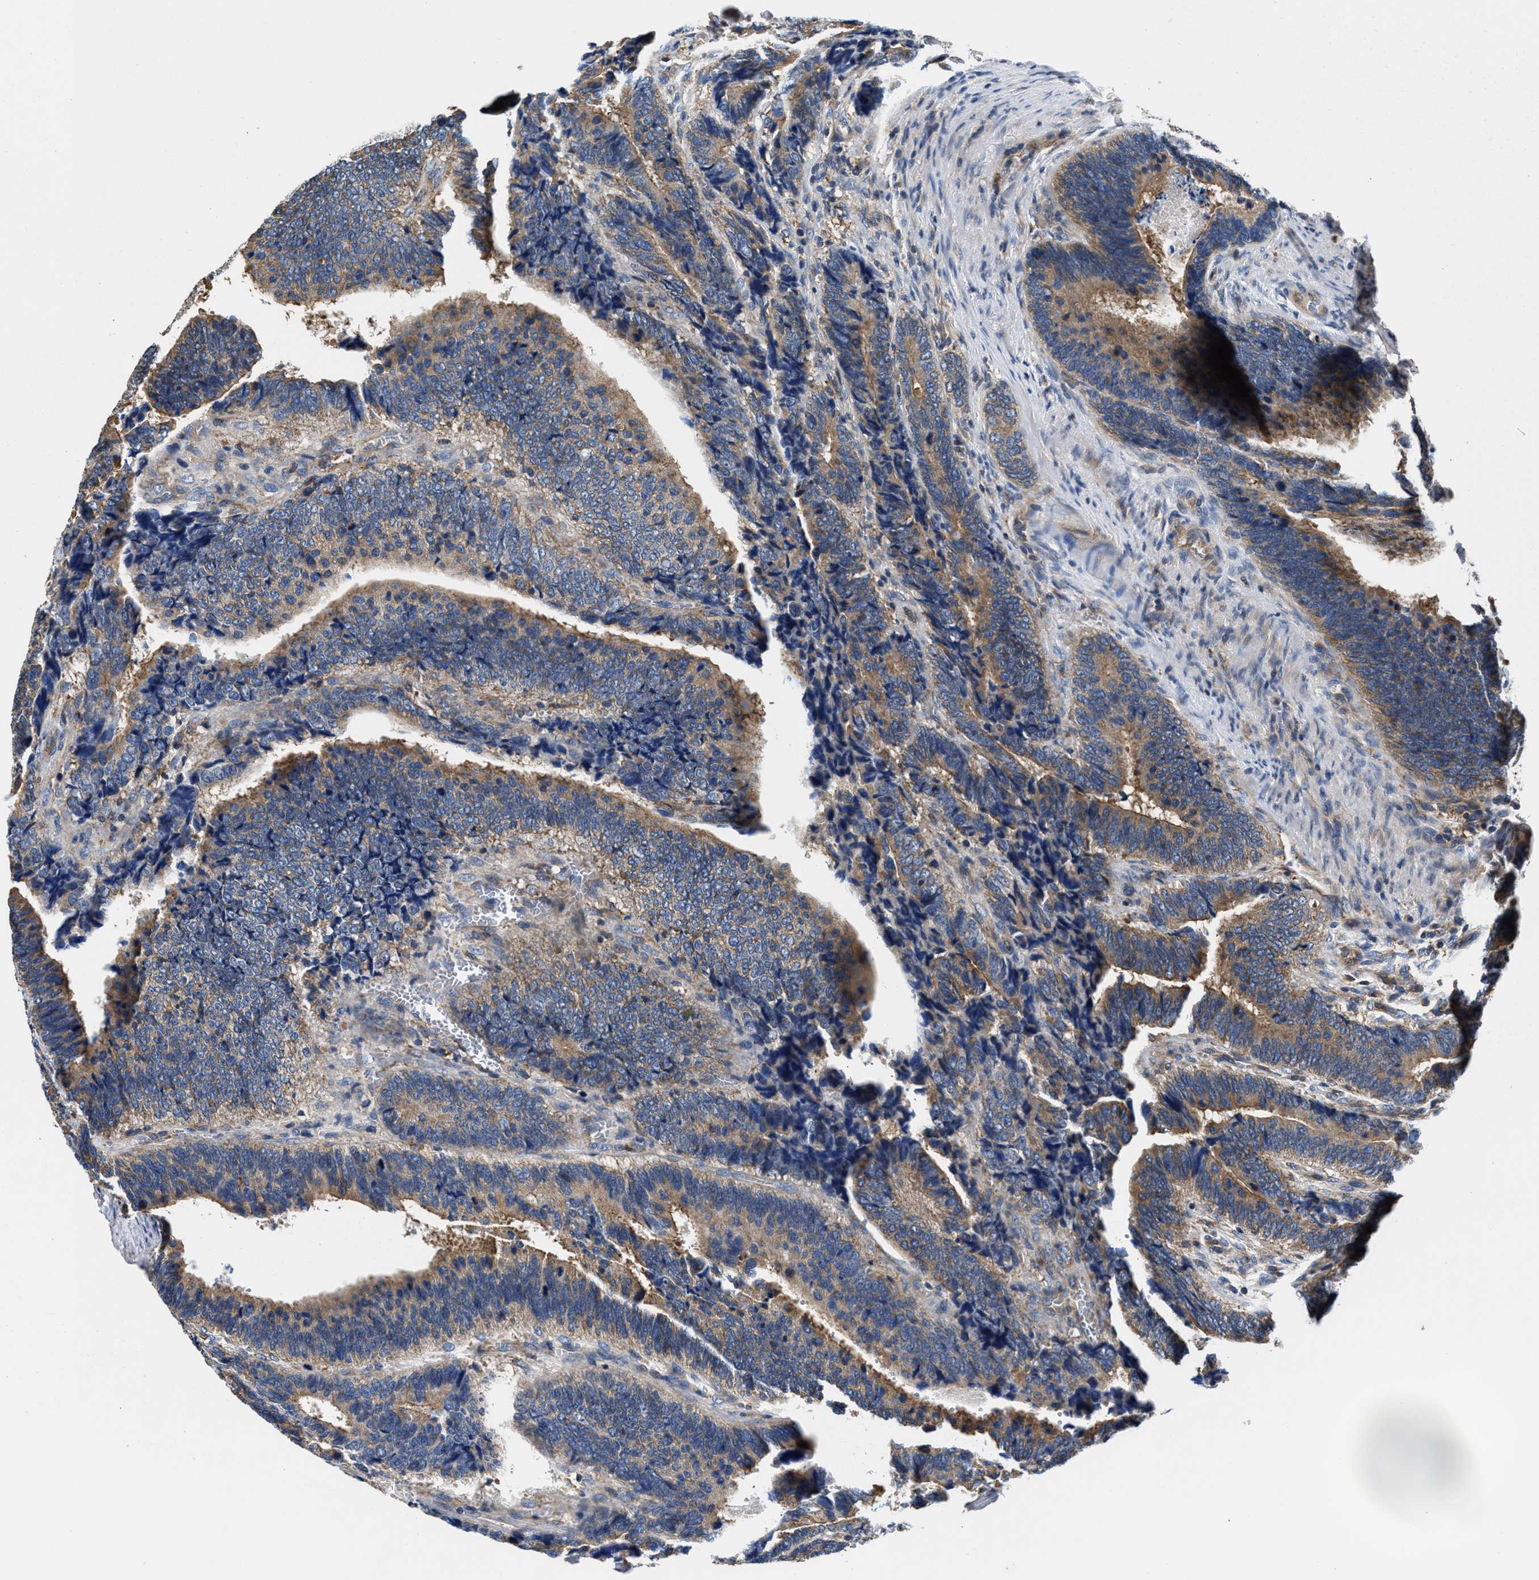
{"staining": {"intensity": "moderate", "quantity": ">75%", "location": "cytoplasmic/membranous"}, "tissue": "colorectal cancer", "cell_type": "Tumor cells", "image_type": "cancer", "snomed": [{"axis": "morphology", "description": "Adenocarcinoma, NOS"}, {"axis": "topography", "description": "Colon"}], "caption": "Immunohistochemistry (IHC) image of neoplastic tissue: human adenocarcinoma (colorectal) stained using immunohistochemistry (IHC) demonstrates medium levels of moderate protein expression localized specifically in the cytoplasmic/membranous of tumor cells, appearing as a cytoplasmic/membranous brown color.", "gene": "PPP1R9B", "patient": {"sex": "male", "age": 72}}